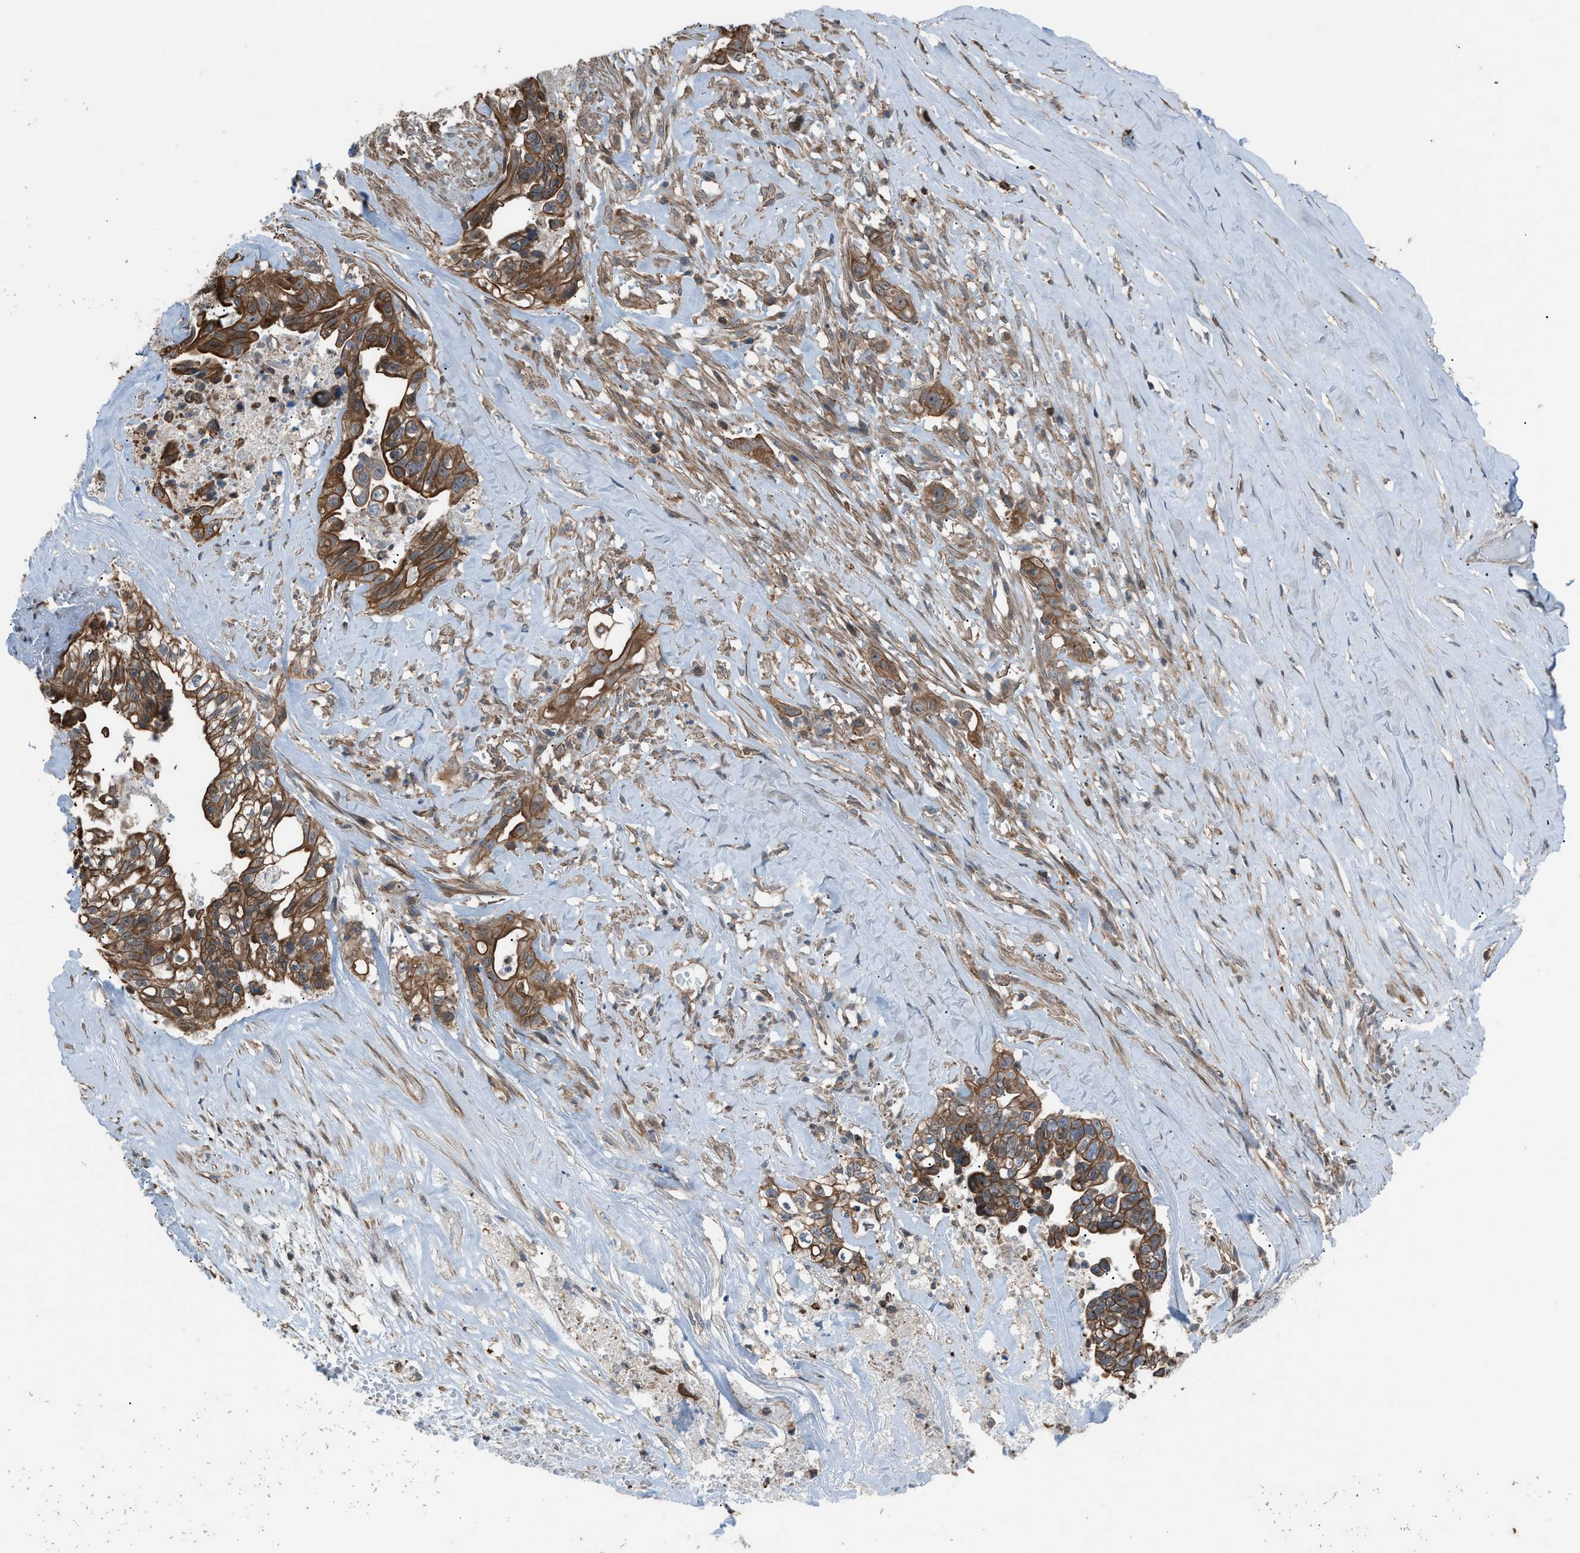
{"staining": {"intensity": "moderate", "quantity": ">75%", "location": "cytoplasmic/membranous"}, "tissue": "liver cancer", "cell_type": "Tumor cells", "image_type": "cancer", "snomed": [{"axis": "morphology", "description": "Cholangiocarcinoma"}, {"axis": "topography", "description": "Liver"}], "caption": "Approximately >75% of tumor cells in human cholangiocarcinoma (liver) exhibit moderate cytoplasmic/membranous protein positivity as visualized by brown immunohistochemical staining.", "gene": "DYRK1A", "patient": {"sex": "female", "age": 70}}